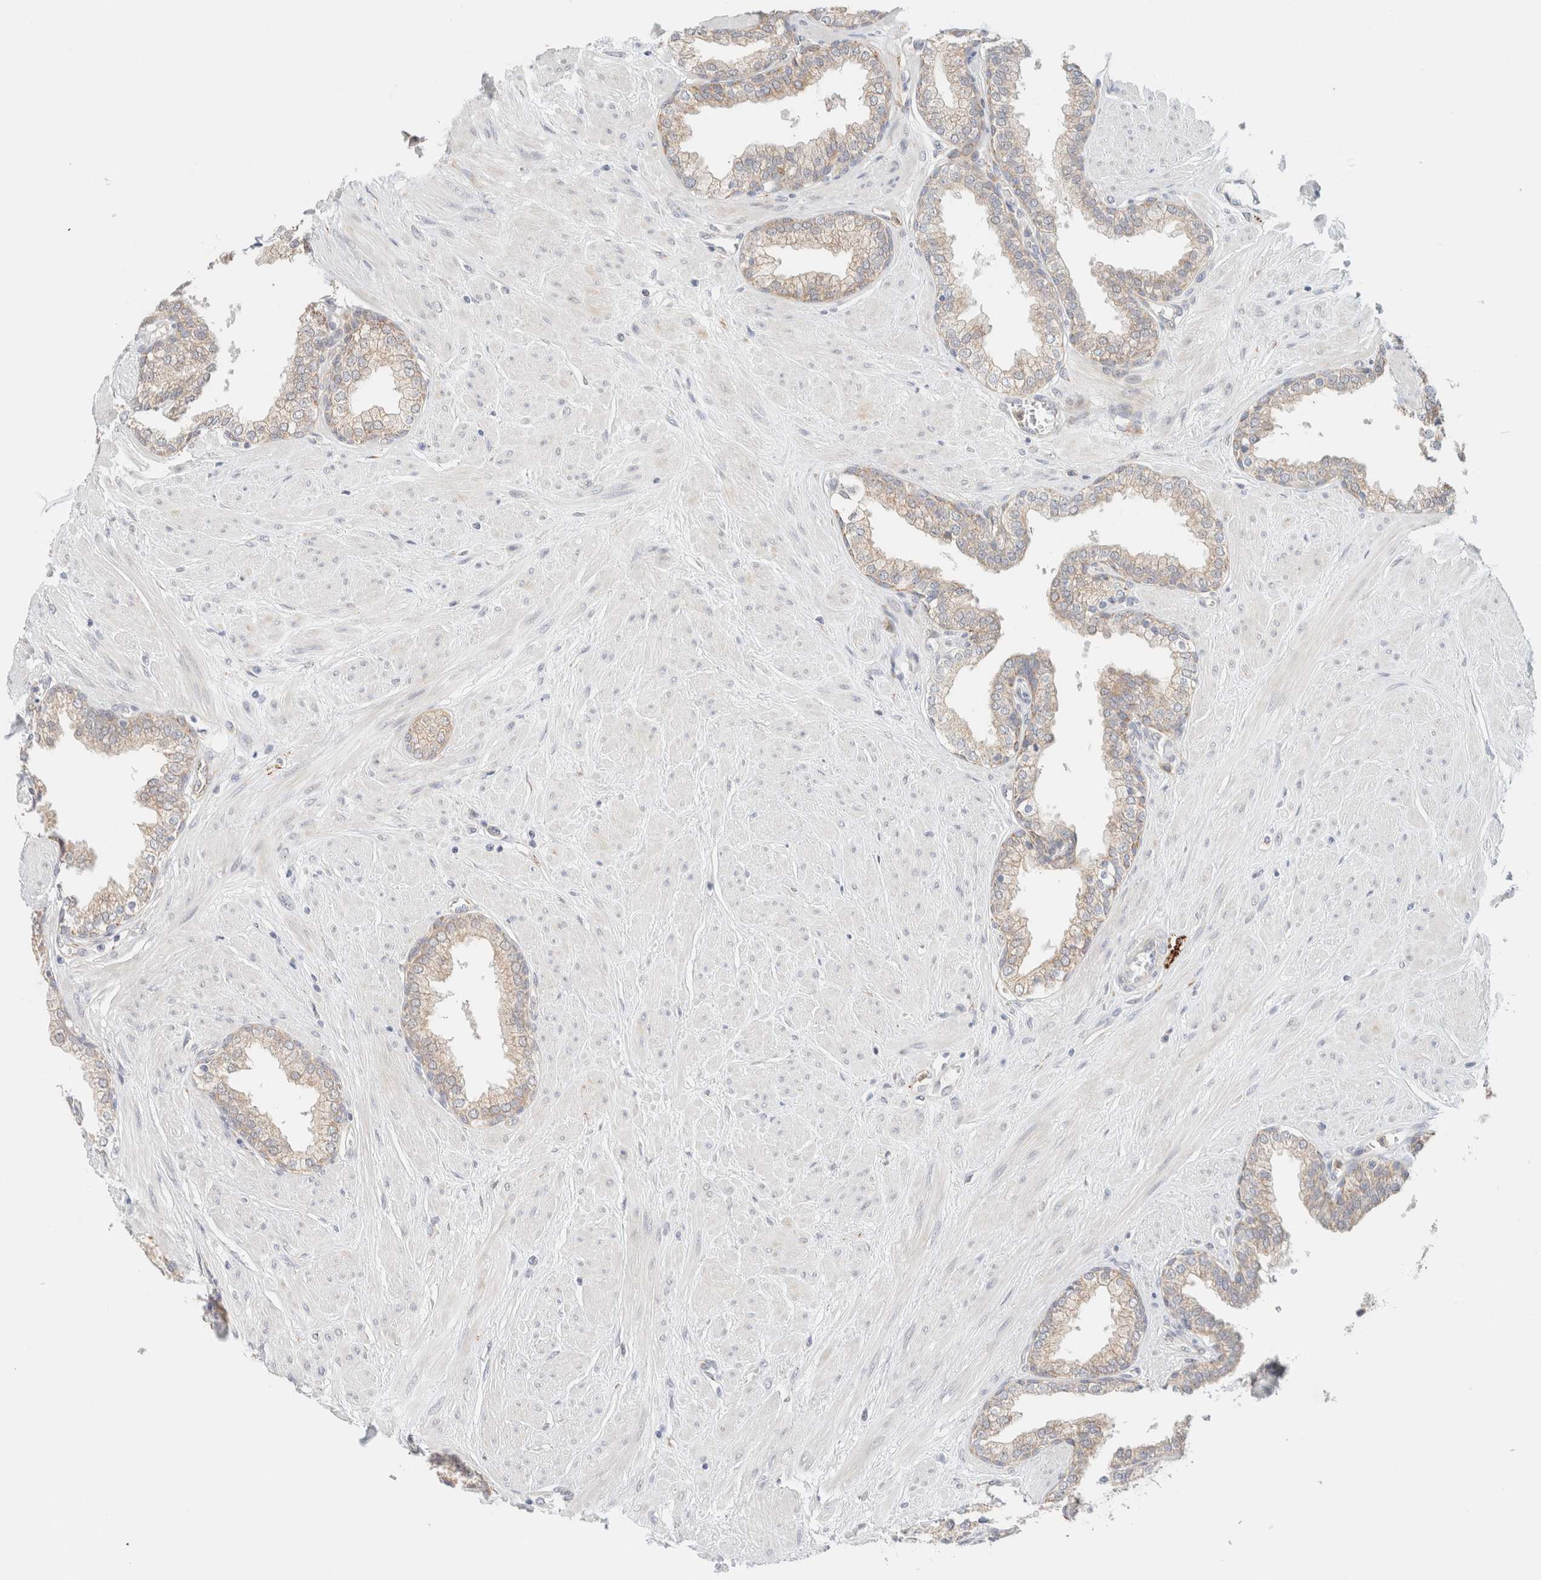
{"staining": {"intensity": "weak", "quantity": ">75%", "location": "cytoplasmic/membranous"}, "tissue": "prostate", "cell_type": "Glandular cells", "image_type": "normal", "snomed": [{"axis": "morphology", "description": "Normal tissue, NOS"}, {"axis": "topography", "description": "Prostate"}], "caption": "Benign prostate demonstrates weak cytoplasmic/membranous positivity in about >75% of glandular cells, visualized by immunohistochemistry. (DAB IHC with brightfield microscopy, high magnification).", "gene": "UNC13B", "patient": {"sex": "male", "age": 51}}